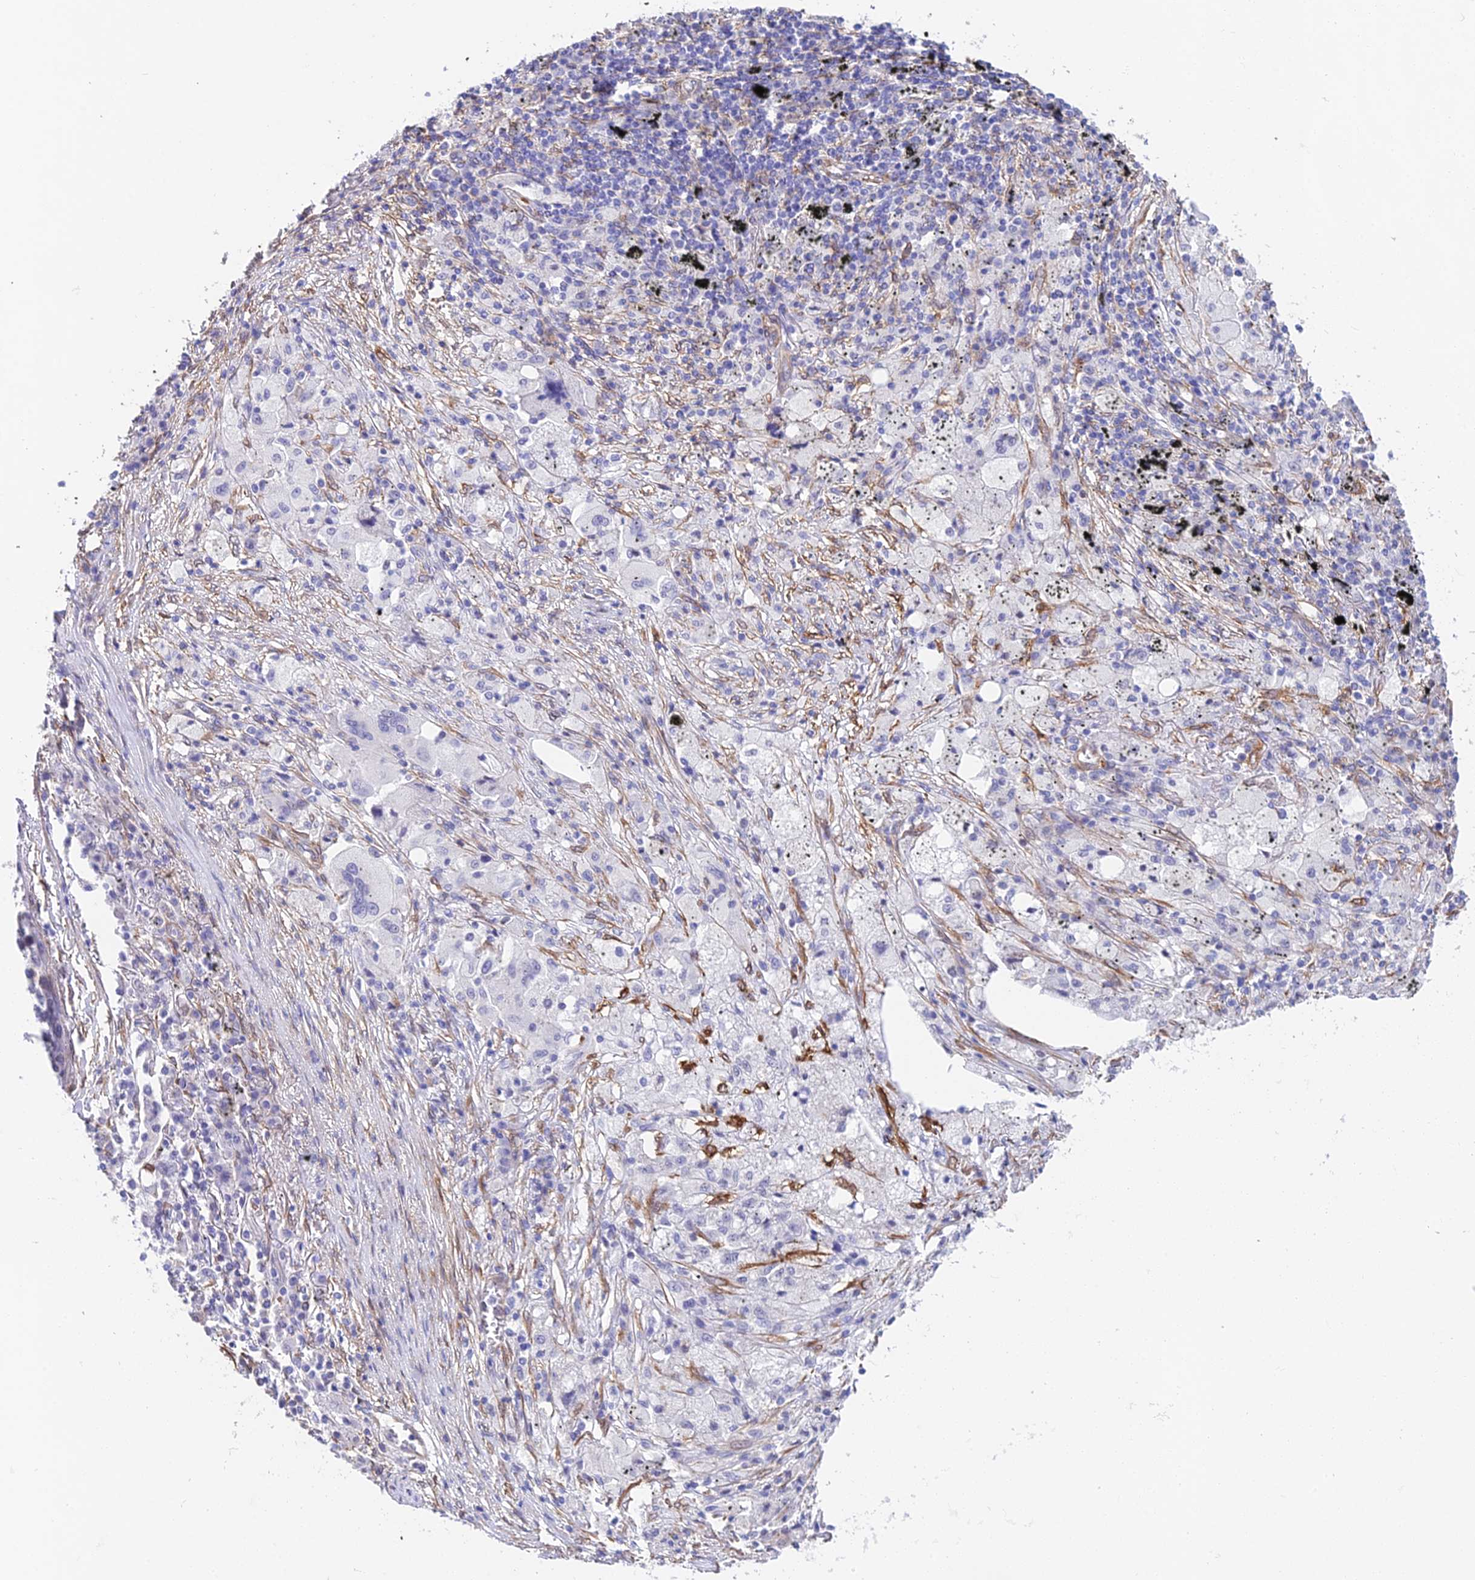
{"staining": {"intensity": "moderate", "quantity": "<25%", "location": "cytoplasmic/membranous"}, "tissue": "lung cancer", "cell_type": "Tumor cells", "image_type": "cancer", "snomed": [{"axis": "morphology", "description": "Squamous cell carcinoma, NOS"}, {"axis": "topography", "description": "Lung"}], "caption": "Human lung cancer (squamous cell carcinoma) stained with a brown dye shows moderate cytoplasmic/membranous positive staining in about <25% of tumor cells.", "gene": "MXRA7", "patient": {"sex": "female", "age": 63}}